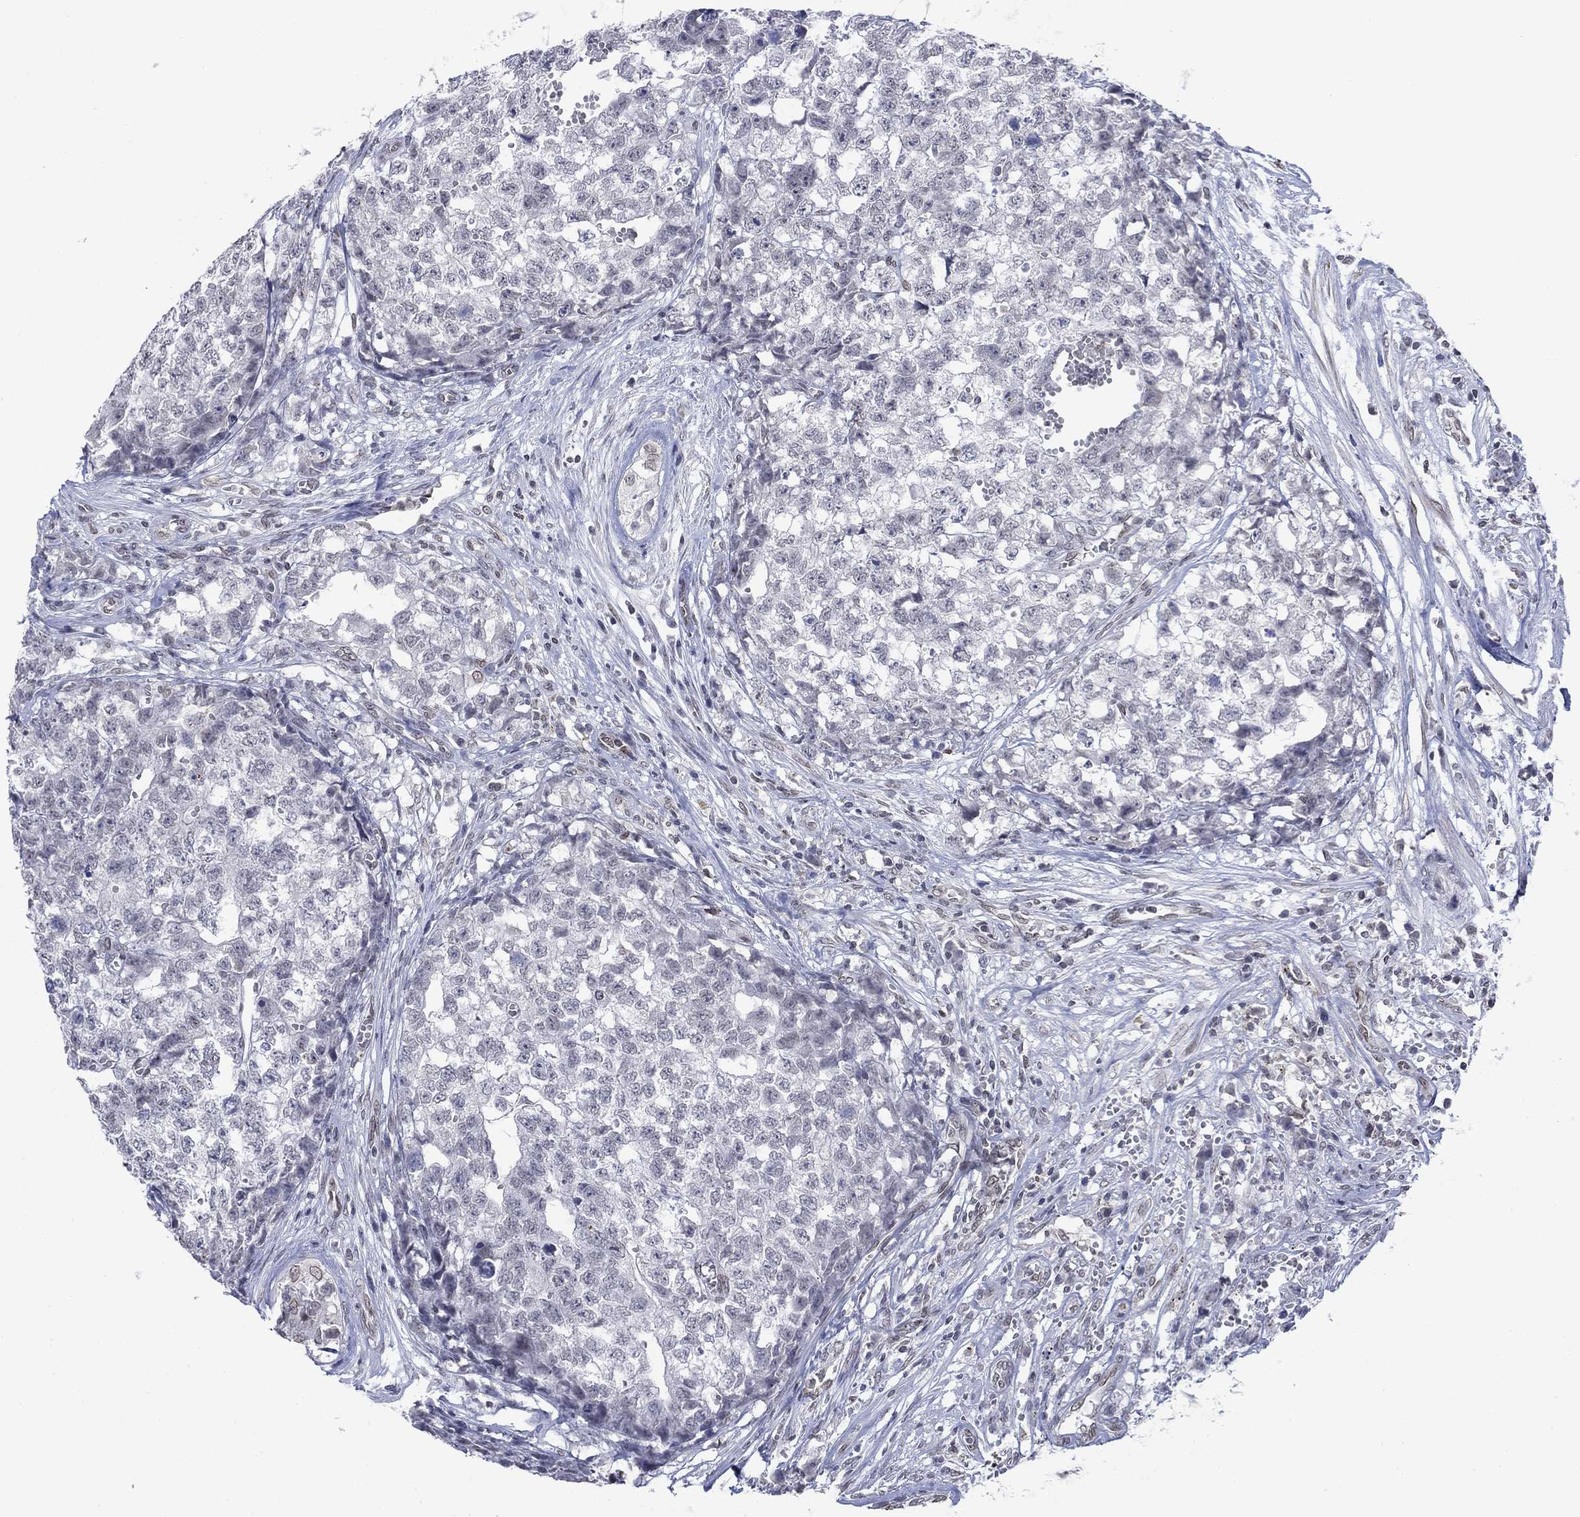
{"staining": {"intensity": "negative", "quantity": "none", "location": "none"}, "tissue": "testis cancer", "cell_type": "Tumor cells", "image_type": "cancer", "snomed": [{"axis": "morphology", "description": "Seminoma, NOS"}, {"axis": "morphology", "description": "Carcinoma, Embryonal, NOS"}, {"axis": "topography", "description": "Testis"}], "caption": "Tumor cells show no significant protein positivity in testis cancer (embryonal carcinoma).", "gene": "TOR1AIP1", "patient": {"sex": "male", "age": 22}}